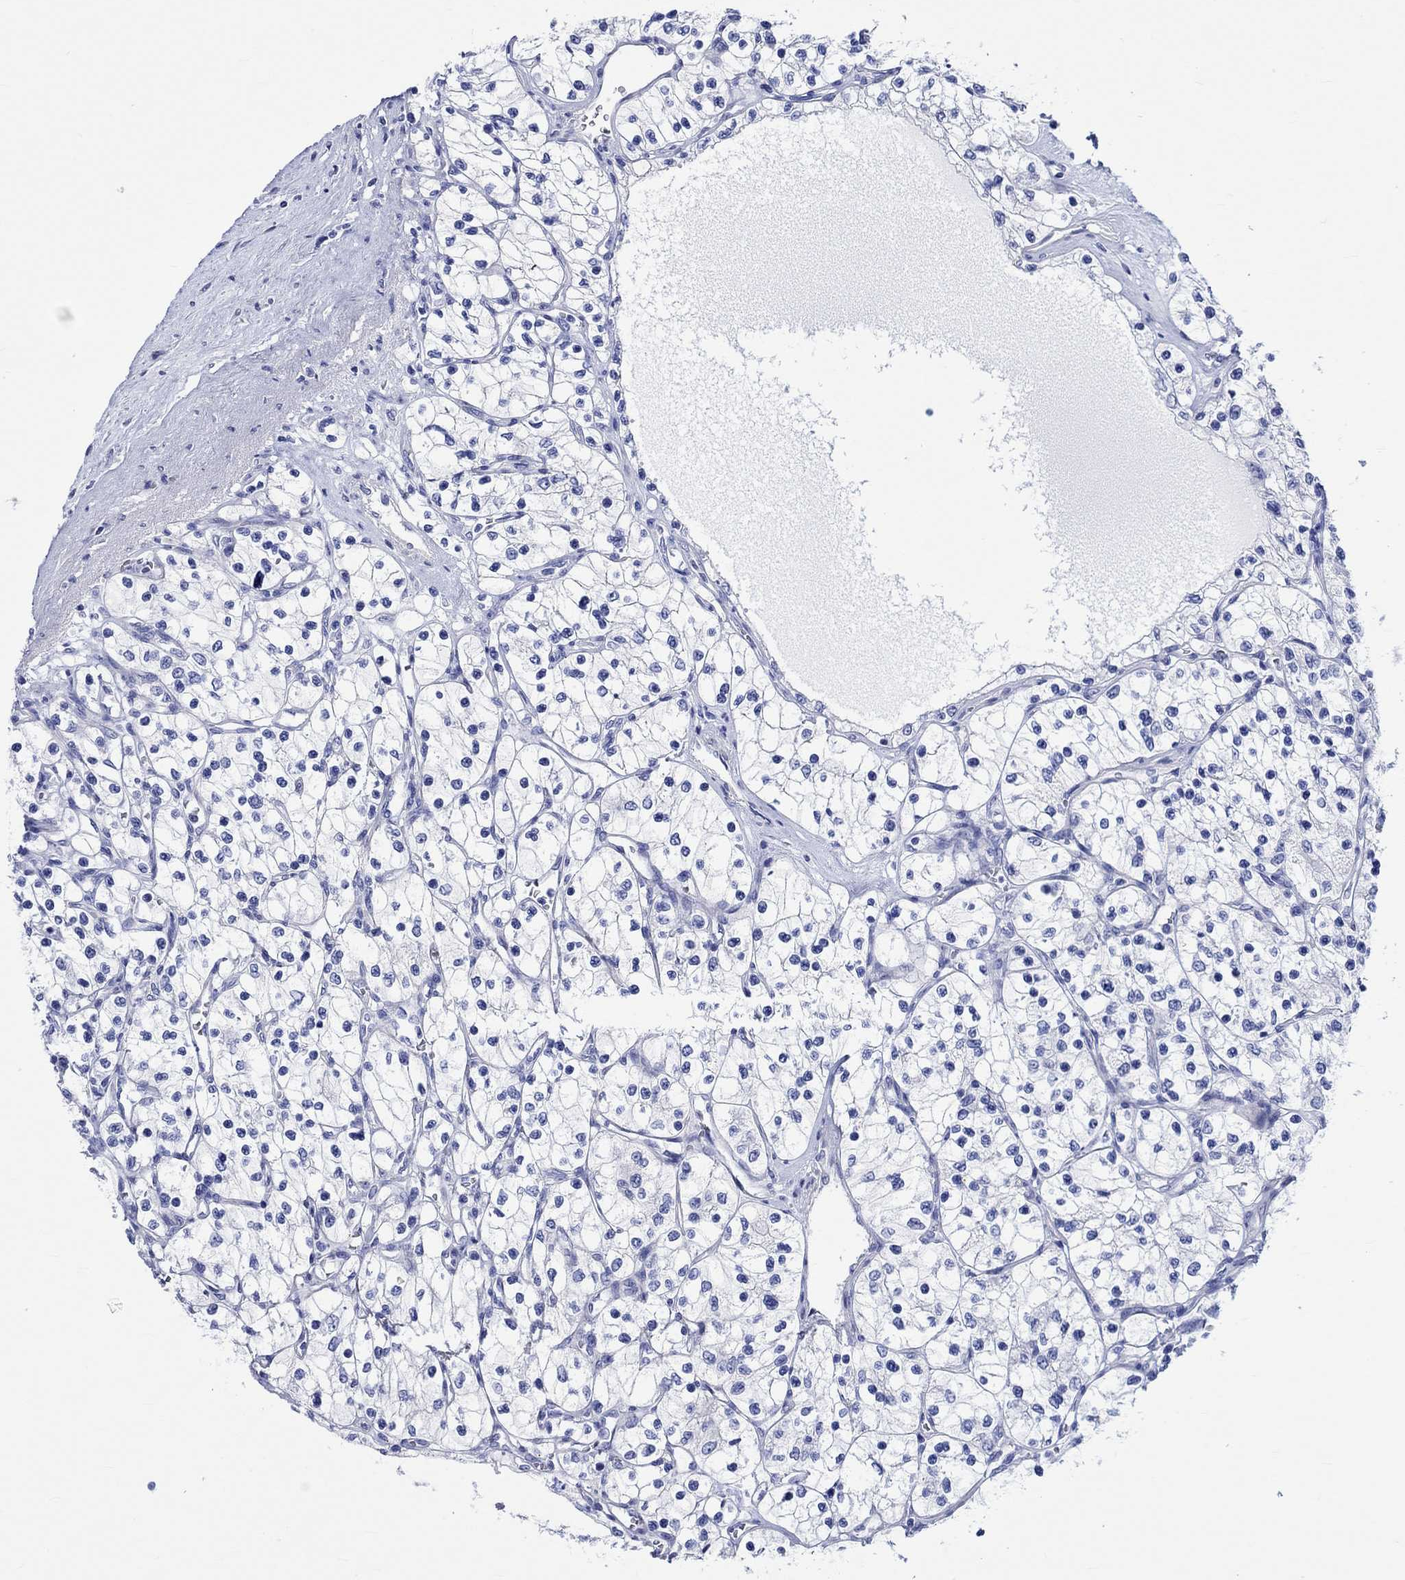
{"staining": {"intensity": "negative", "quantity": "none", "location": "none"}, "tissue": "renal cancer", "cell_type": "Tumor cells", "image_type": "cancer", "snomed": [{"axis": "morphology", "description": "Adenocarcinoma, NOS"}, {"axis": "topography", "description": "Kidney"}], "caption": "High magnification brightfield microscopy of renal adenocarcinoma stained with DAB (3,3'-diaminobenzidine) (brown) and counterstained with hematoxylin (blue): tumor cells show no significant positivity.", "gene": "HARBI1", "patient": {"sex": "female", "age": 69}}